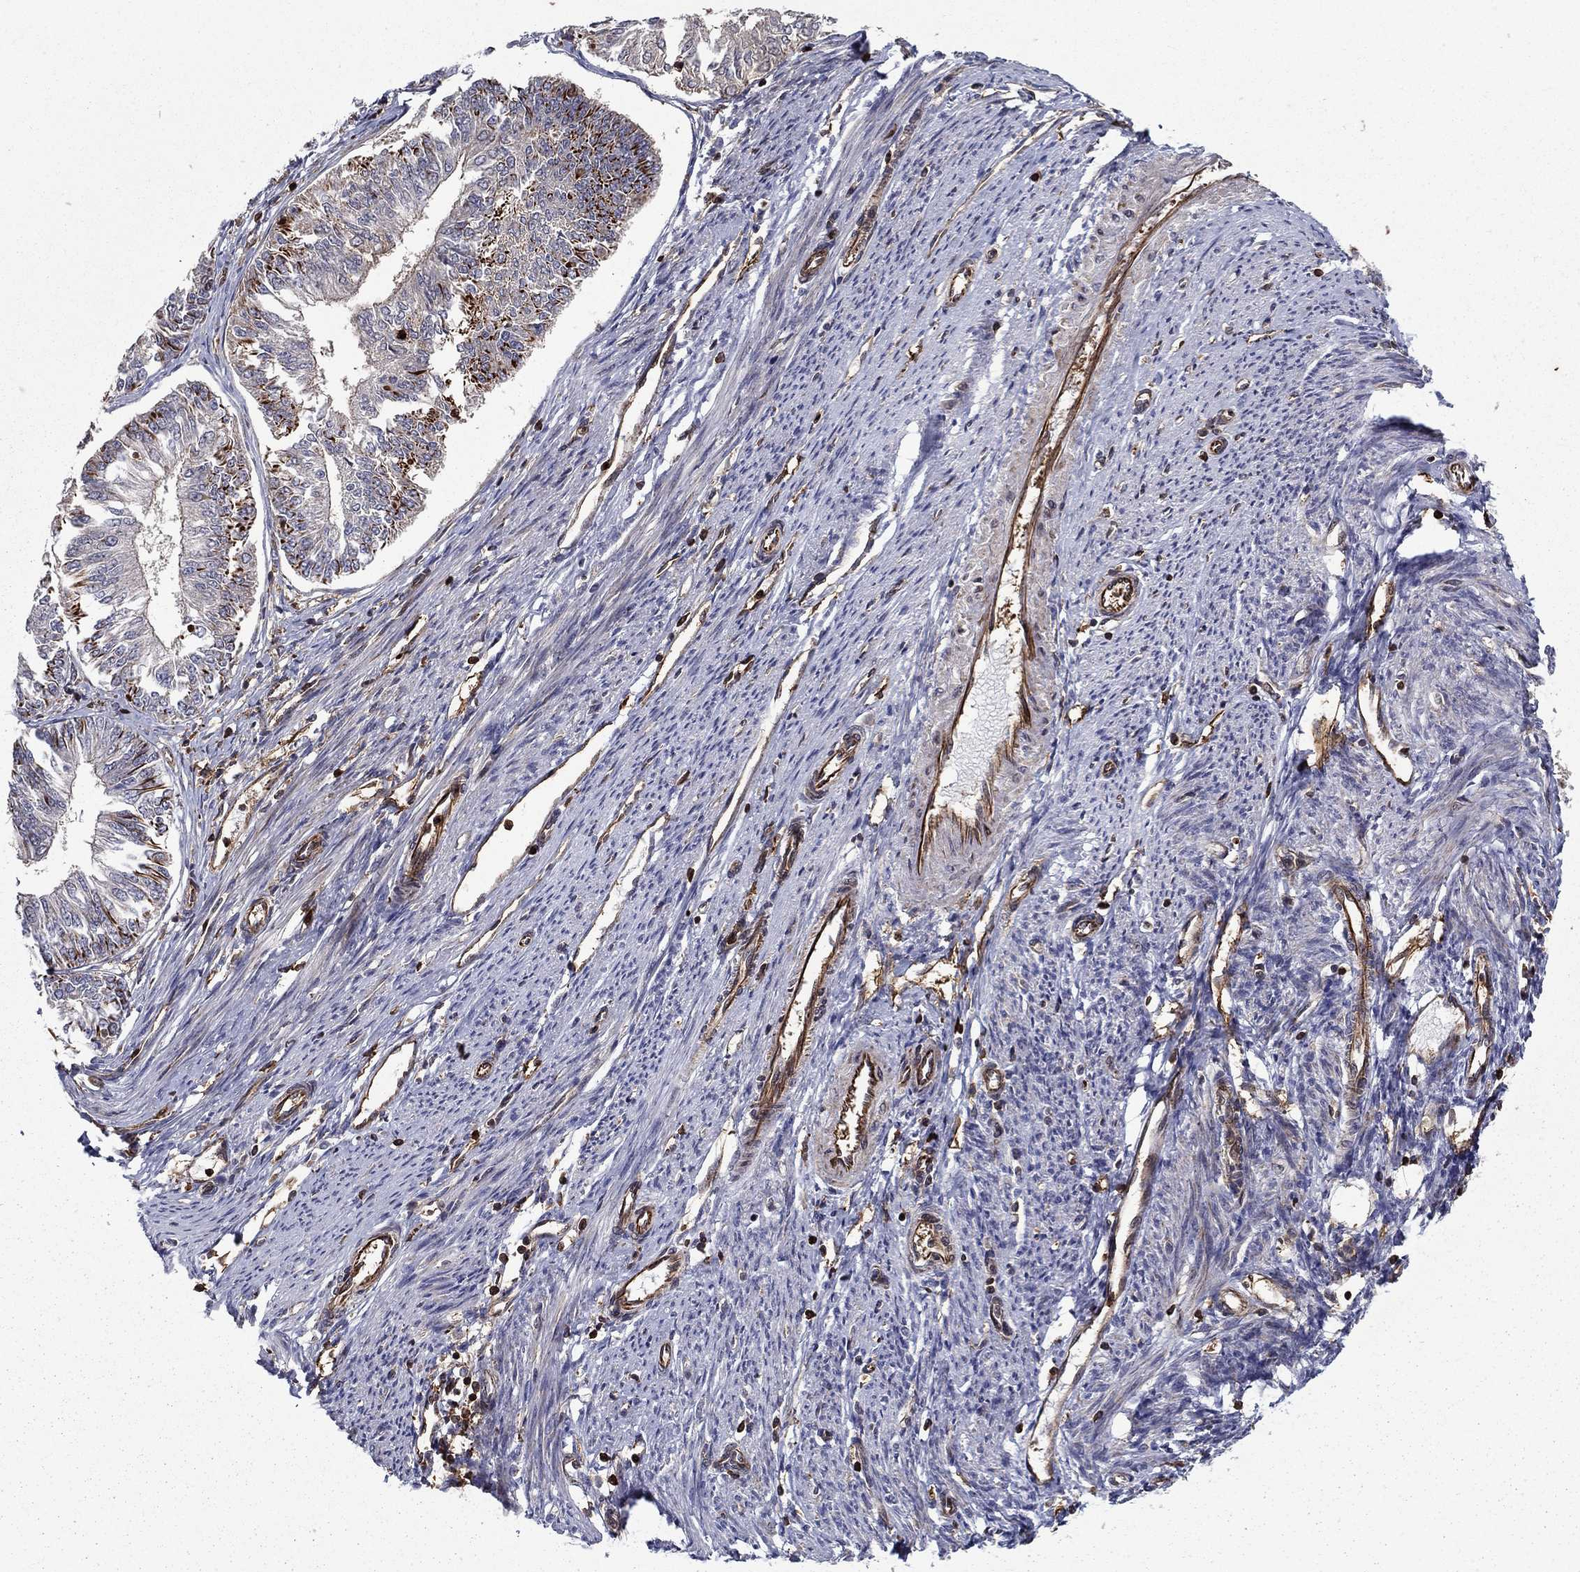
{"staining": {"intensity": "negative", "quantity": "none", "location": "none"}, "tissue": "endometrial cancer", "cell_type": "Tumor cells", "image_type": "cancer", "snomed": [{"axis": "morphology", "description": "Adenocarcinoma, NOS"}, {"axis": "topography", "description": "Endometrium"}], "caption": "DAB (3,3'-diaminobenzidine) immunohistochemical staining of endometrial cancer displays no significant expression in tumor cells. (DAB IHC visualized using brightfield microscopy, high magnification).", "gene": "ADM", "patient": {"sex": "female", "age": 58}}